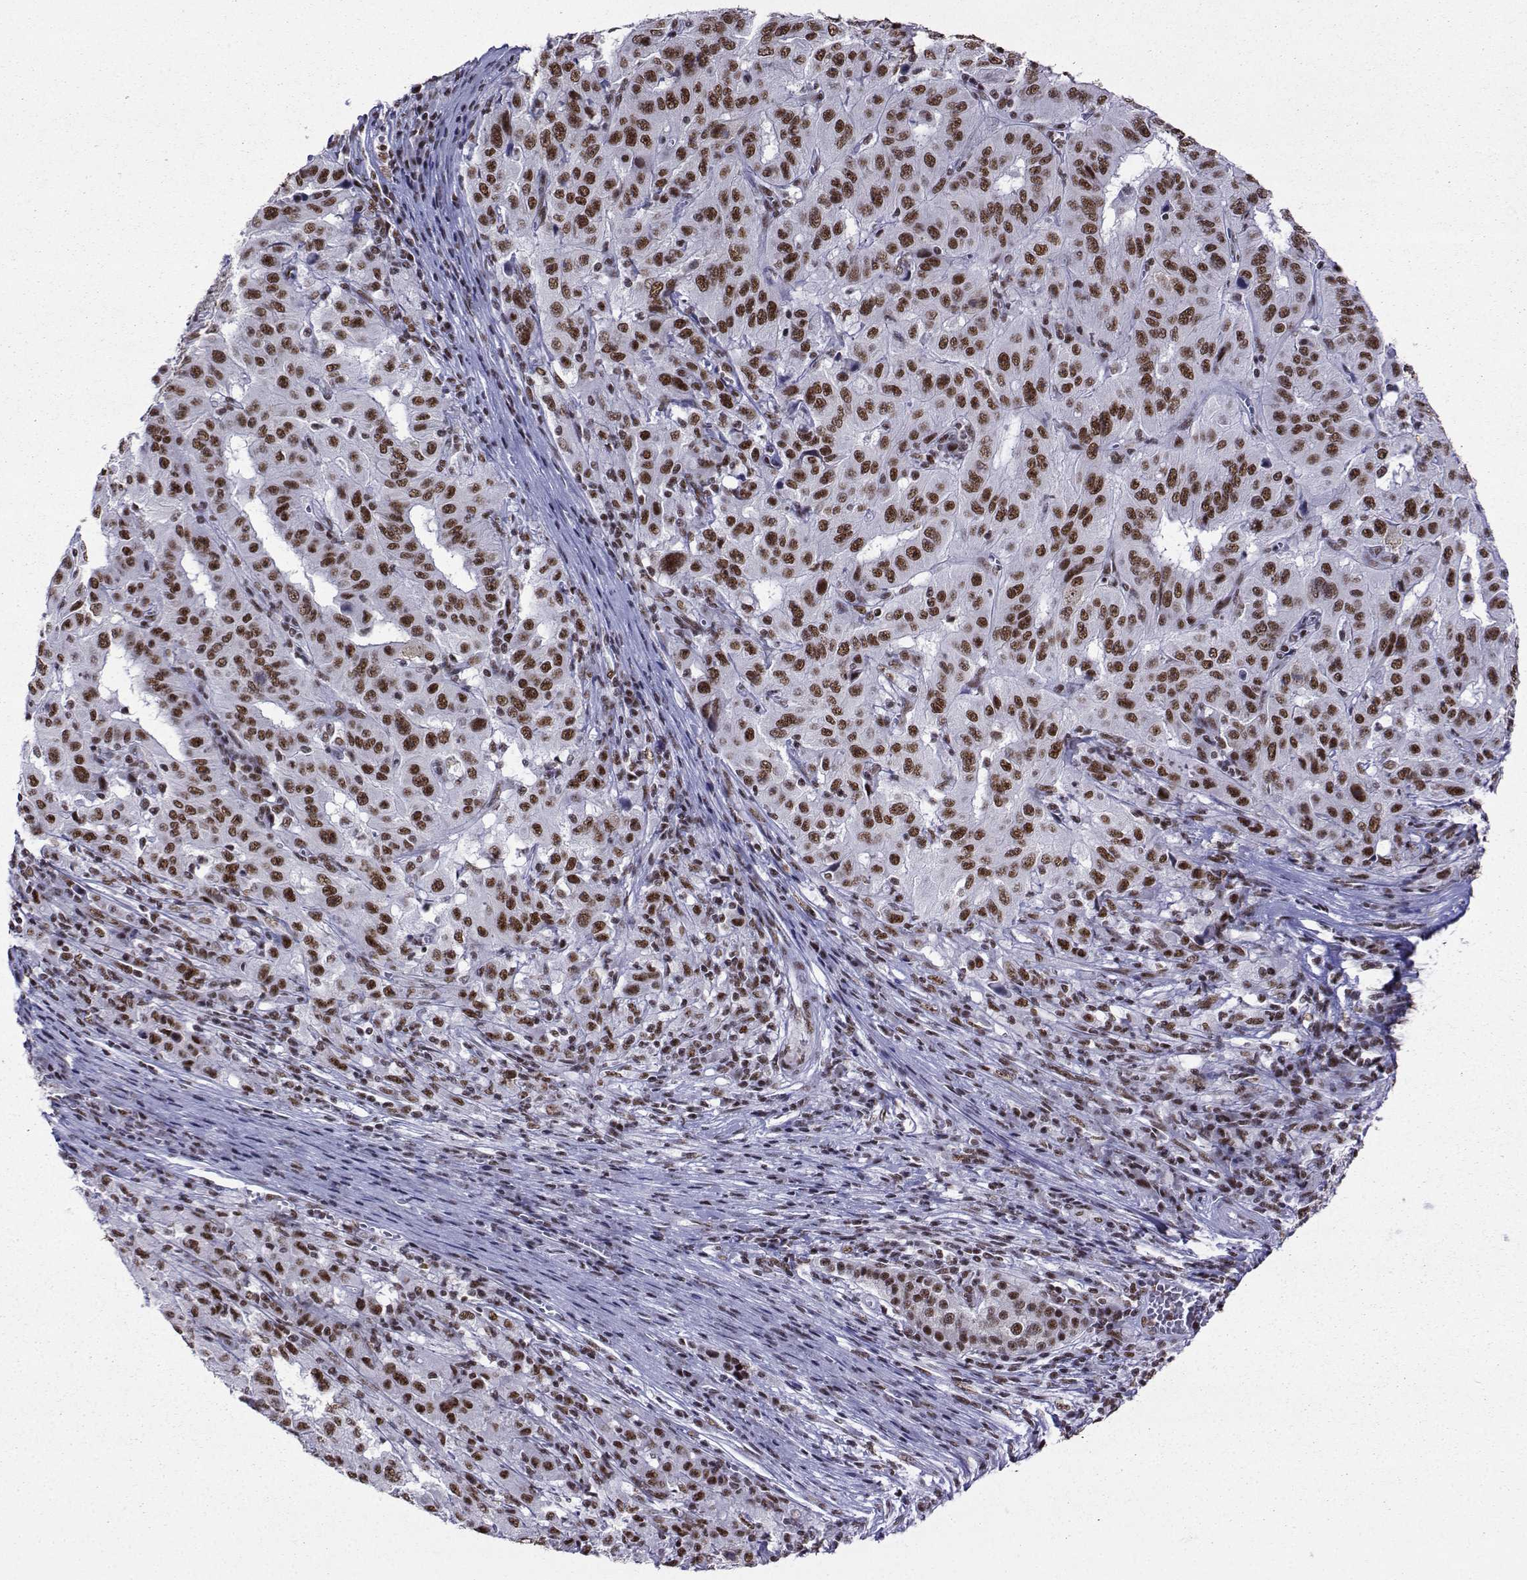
{"staining": {"intensity": "strong", "quantity": "25%-75%", "location": "nuclear"}, "tissue": "pancreatic cancer", "cell_type": "Tumor cells", "image_type": "cancer", "snomed": [{"axis": "morphology", "description": "Adenocarcinoma, NOS"}, {"axis": "topography", "description": "Pancreas"}], "caption": "Strong nuclear staining is seen in approximately 25%-75% of tumor cells in adenocarcinoma (pancreatic). Using DAB (brown) and hematoxylin (blue) stains, captured at high magnification using brightfield microscopy.", "gene": "SNRPB2", "patient": {"sex": "male", "age": 63}}